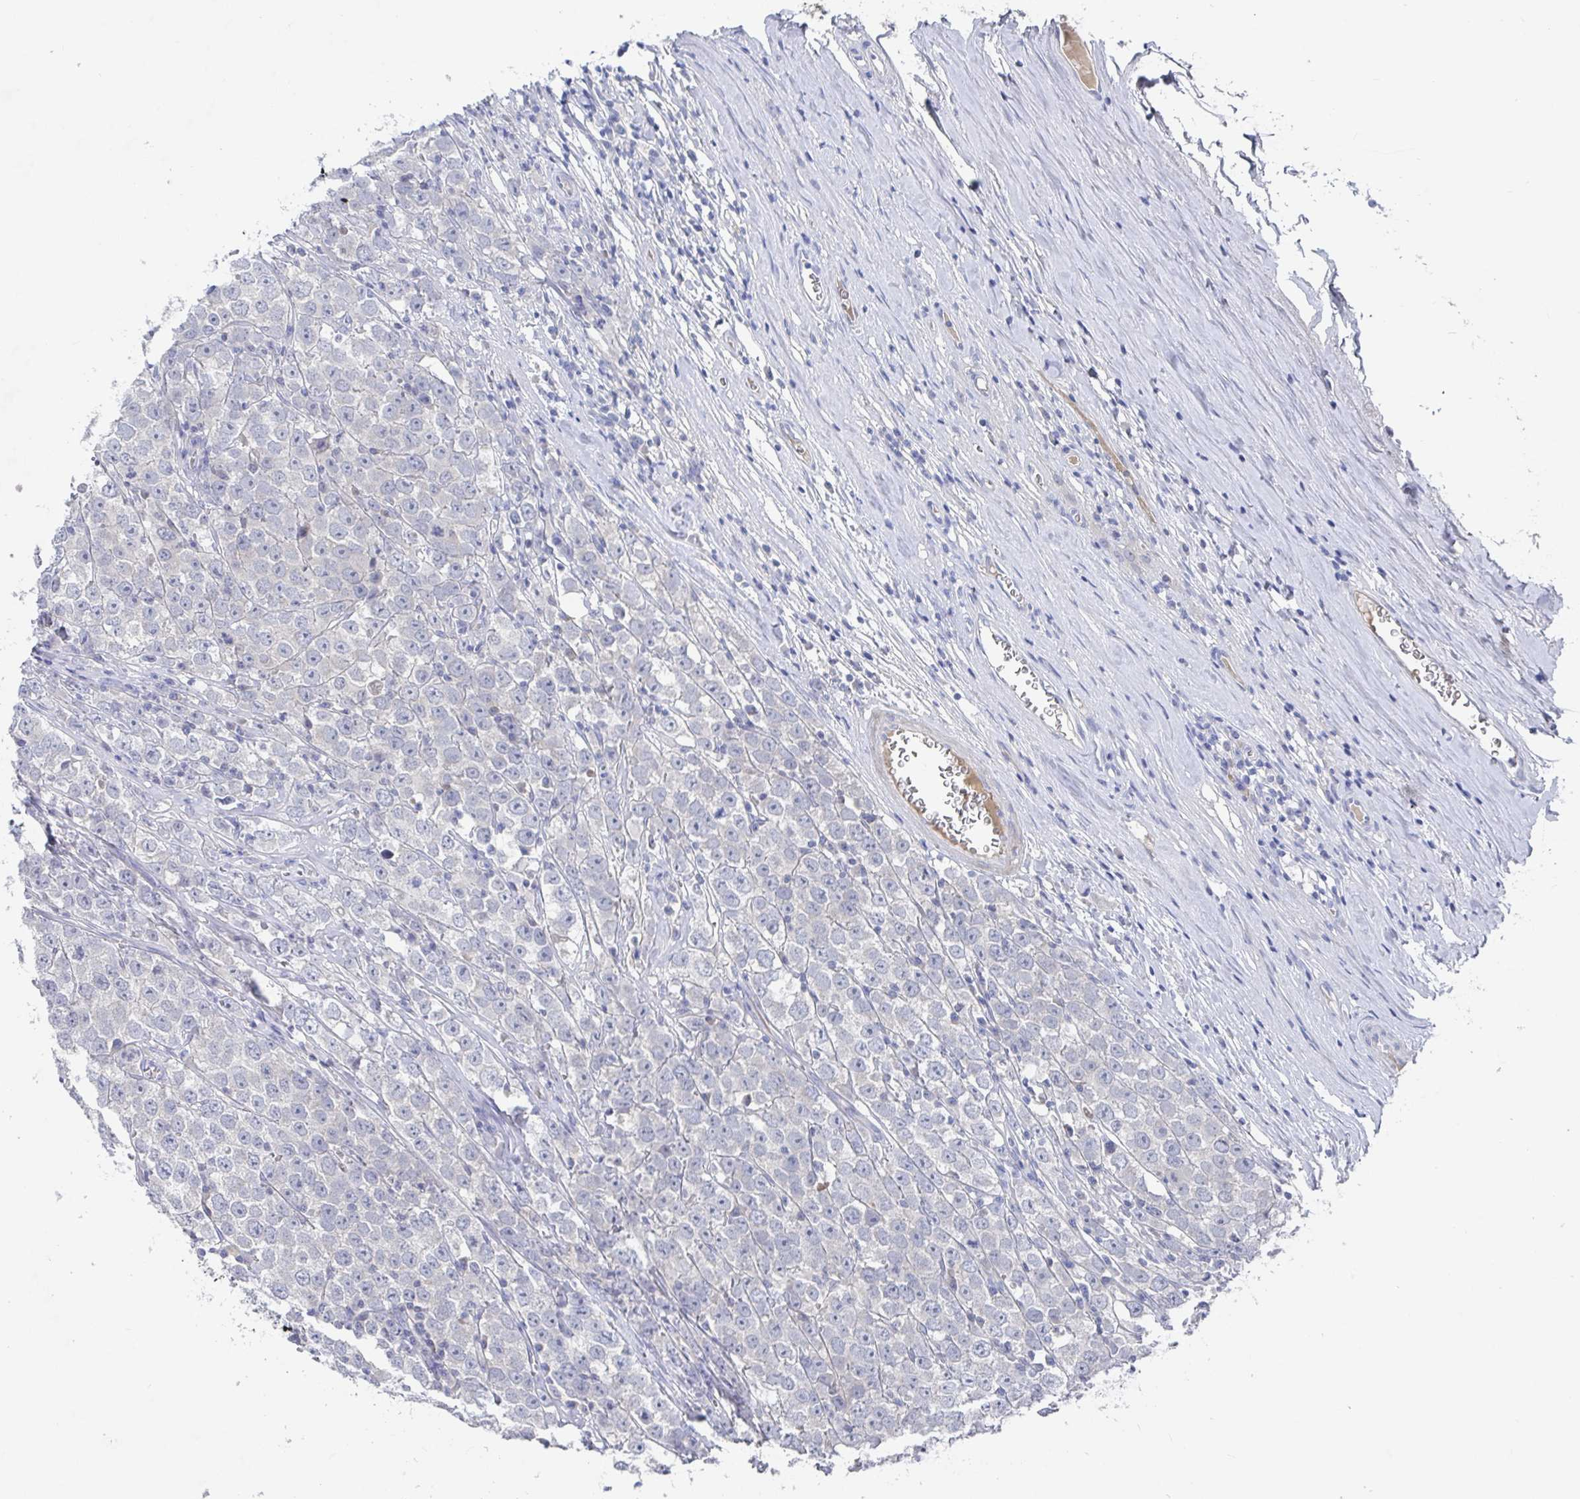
{"staining": {"intensity": "negative", "quantity": "none", "location": "none"}, "tissue": "testis cancer", "cell_type": "Tumor cells", "image_type": "cancer", "snomed": [{"axis": "morphology", "description": "Seminoma, NOS"}, {"axis": "morphology", "description": "Carcinoma, Embryonal, NOS"}, {"axis": "topography", "description": "Testis"}], "caption": "High magnification brightfield microscopy of seminoma (testis) stained with DAB (3,3'-diaminobenzidine) (brown) and counterstained with hematoxylin (blue): tumor cells show no significant expression. (DAB IHC, high magnification).", "gene": "GPR148", "patient": {"sex": "male", "age": 52}}